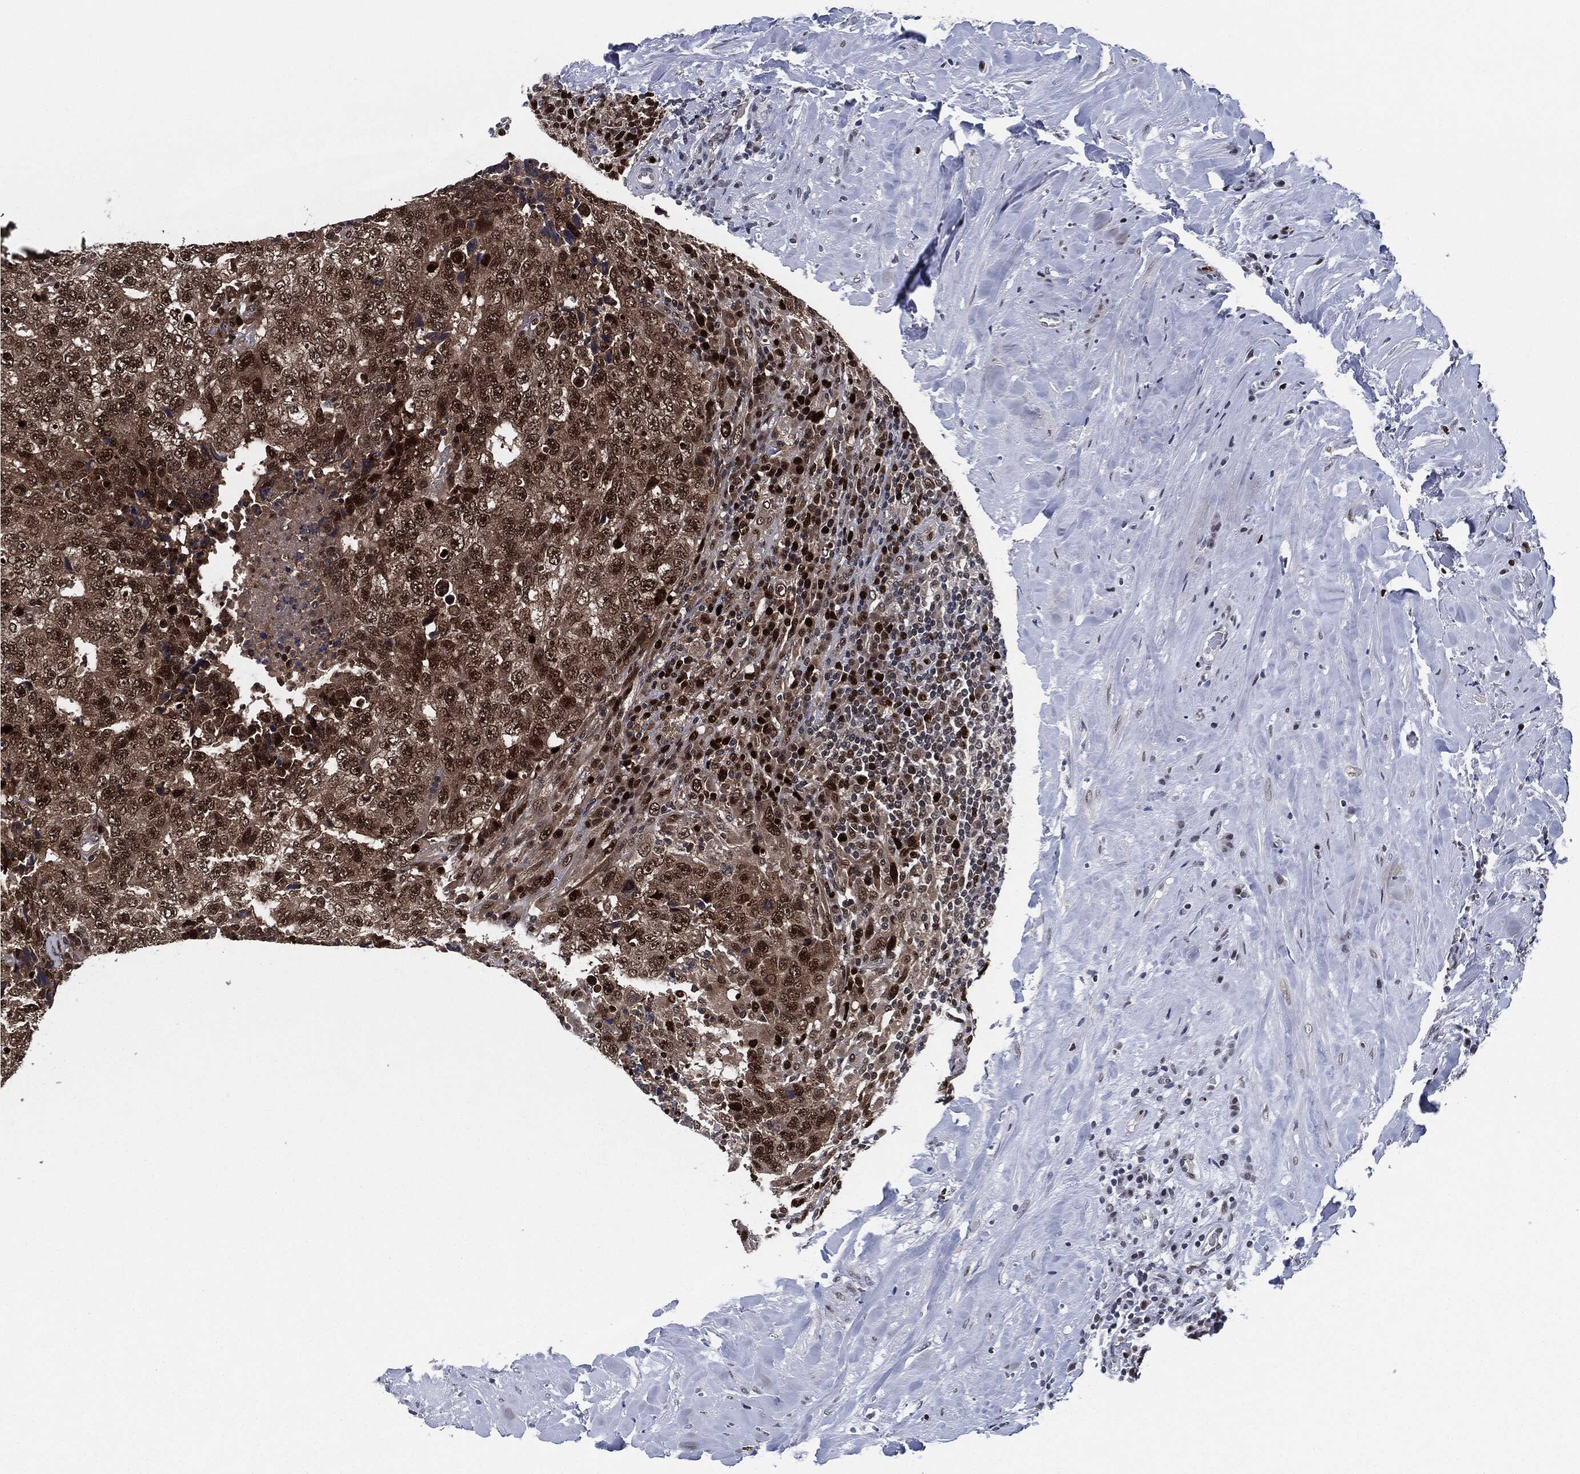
{"staining": {"intensity": "moderate", "quantity": "25%-75%", "location": "nuclear"}, "tissue": "testis cancer", "cell_type": "Tumor cells", "image_type": "cancer", "snomed": [{"axis": "morphology", "description": "Necrosis, NOS"}, {"axis": "morphology", "description": "Carcinoma, Embryonal, NOS"}, {"axis": "topography", "description": "Testis"}], "caption": "Embryonal carcinoma (testis) stained with DAB (3,3'-diaminobenzidine) immunohistochemistry demonstrates medium levels of moderate nuclear expression in about 25%-75% of tumor cells. Using DAB (brown) and hematoxylin (blue) stains, captured at high magnification using brightfield microscopy.", "gene": "PCNA", "patient": {"sex": "male", "age": 19}}